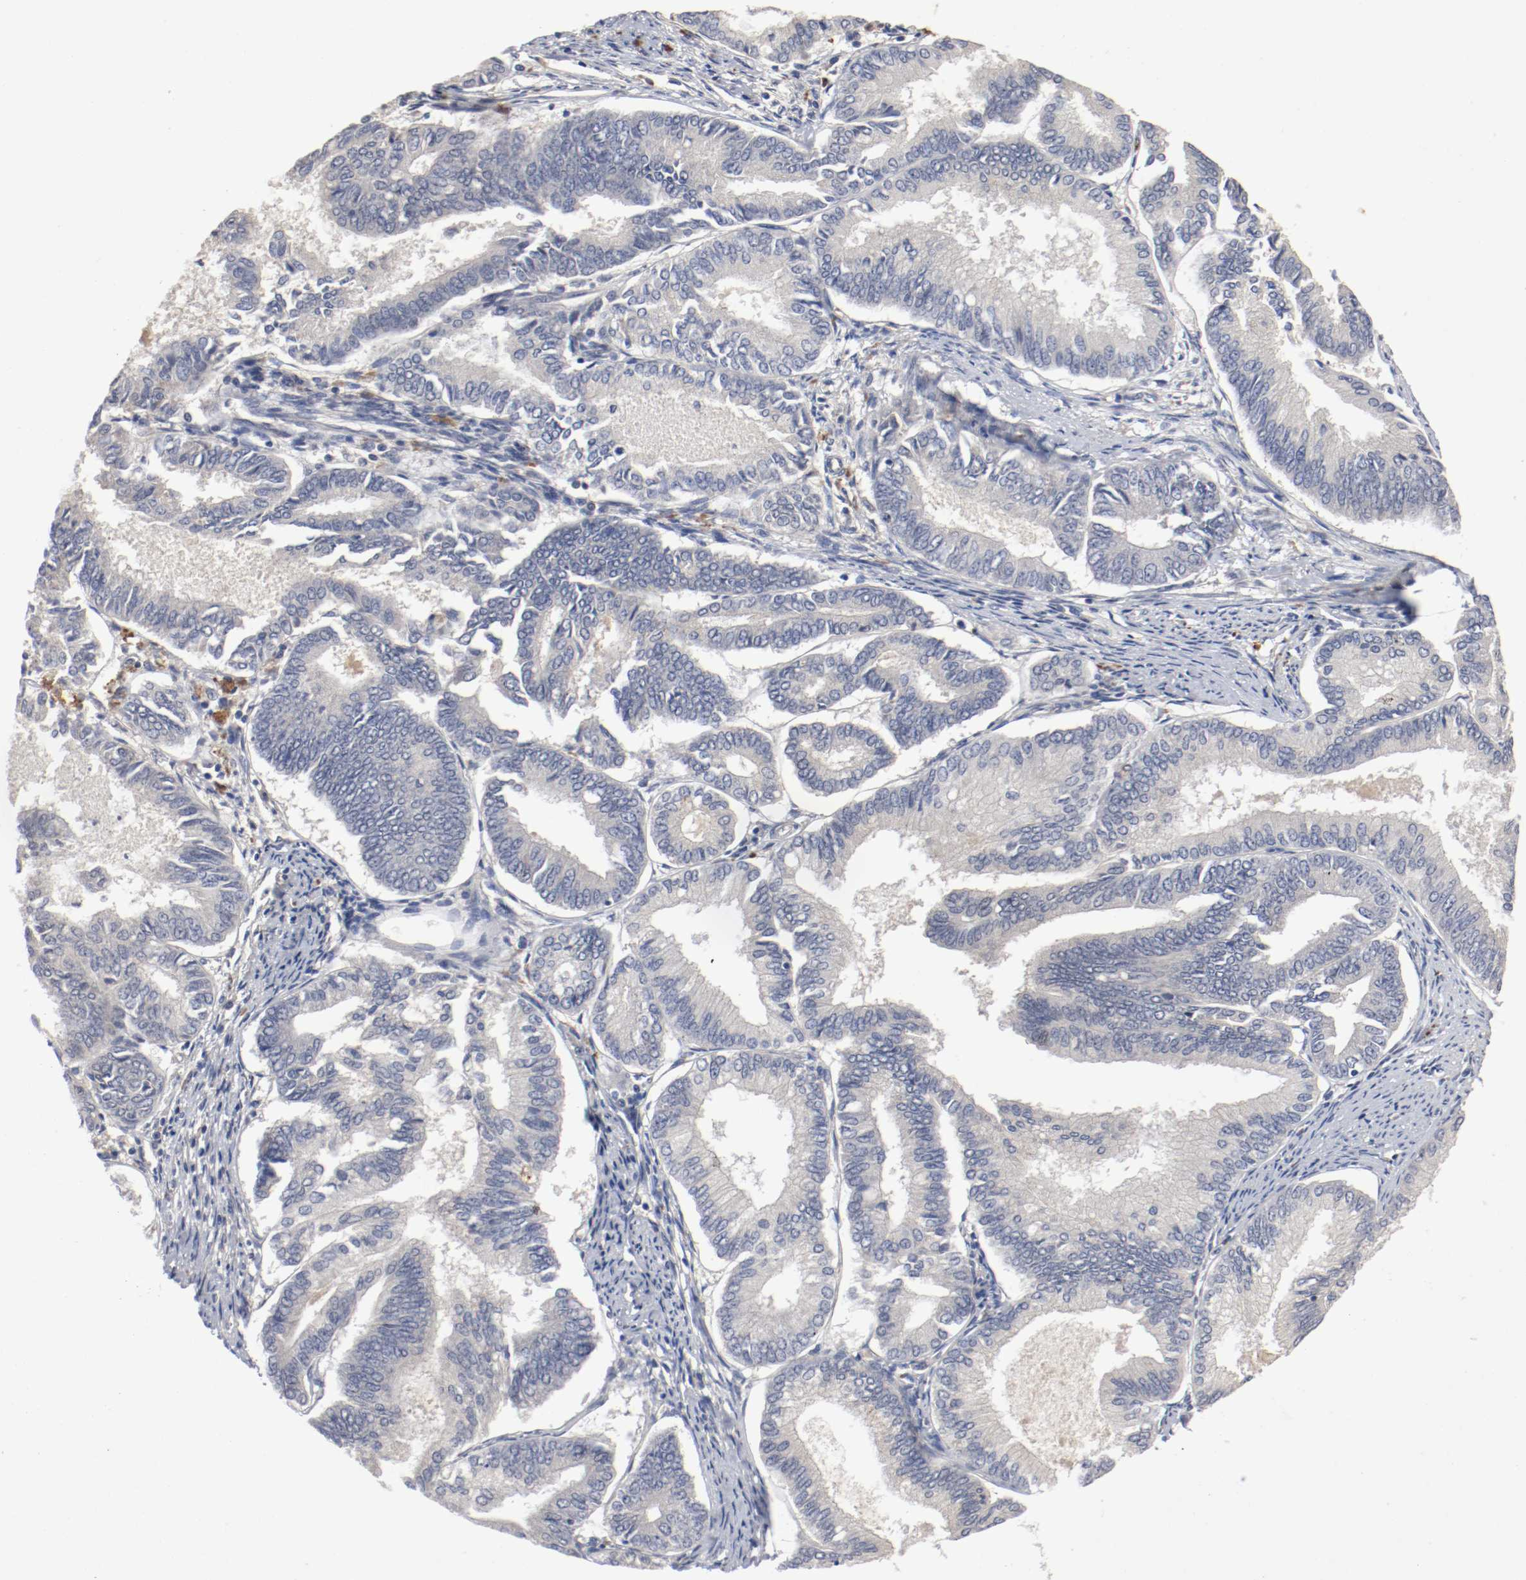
{"staining": {"intensity": "weak", "quantity": "25%-75%", "location": "cytoplasmic/membranous"}, "tissue": "endometrial cancer", "cell_type": "Tumor cells", "image_type": "cancer", "snomed": [{"axis": "morphology", "description": "Adenocarcinoma, NOS"}, {"axis": "topography", "description": "Endometrium"}], "caption": "Weak cytoplasmic/membranous protein positivity is appreciated in approximately 25%-75% of tumor cells in endometrial cancer.", "gene": "REN", "patient": {"sex": "female", "age": 86}}